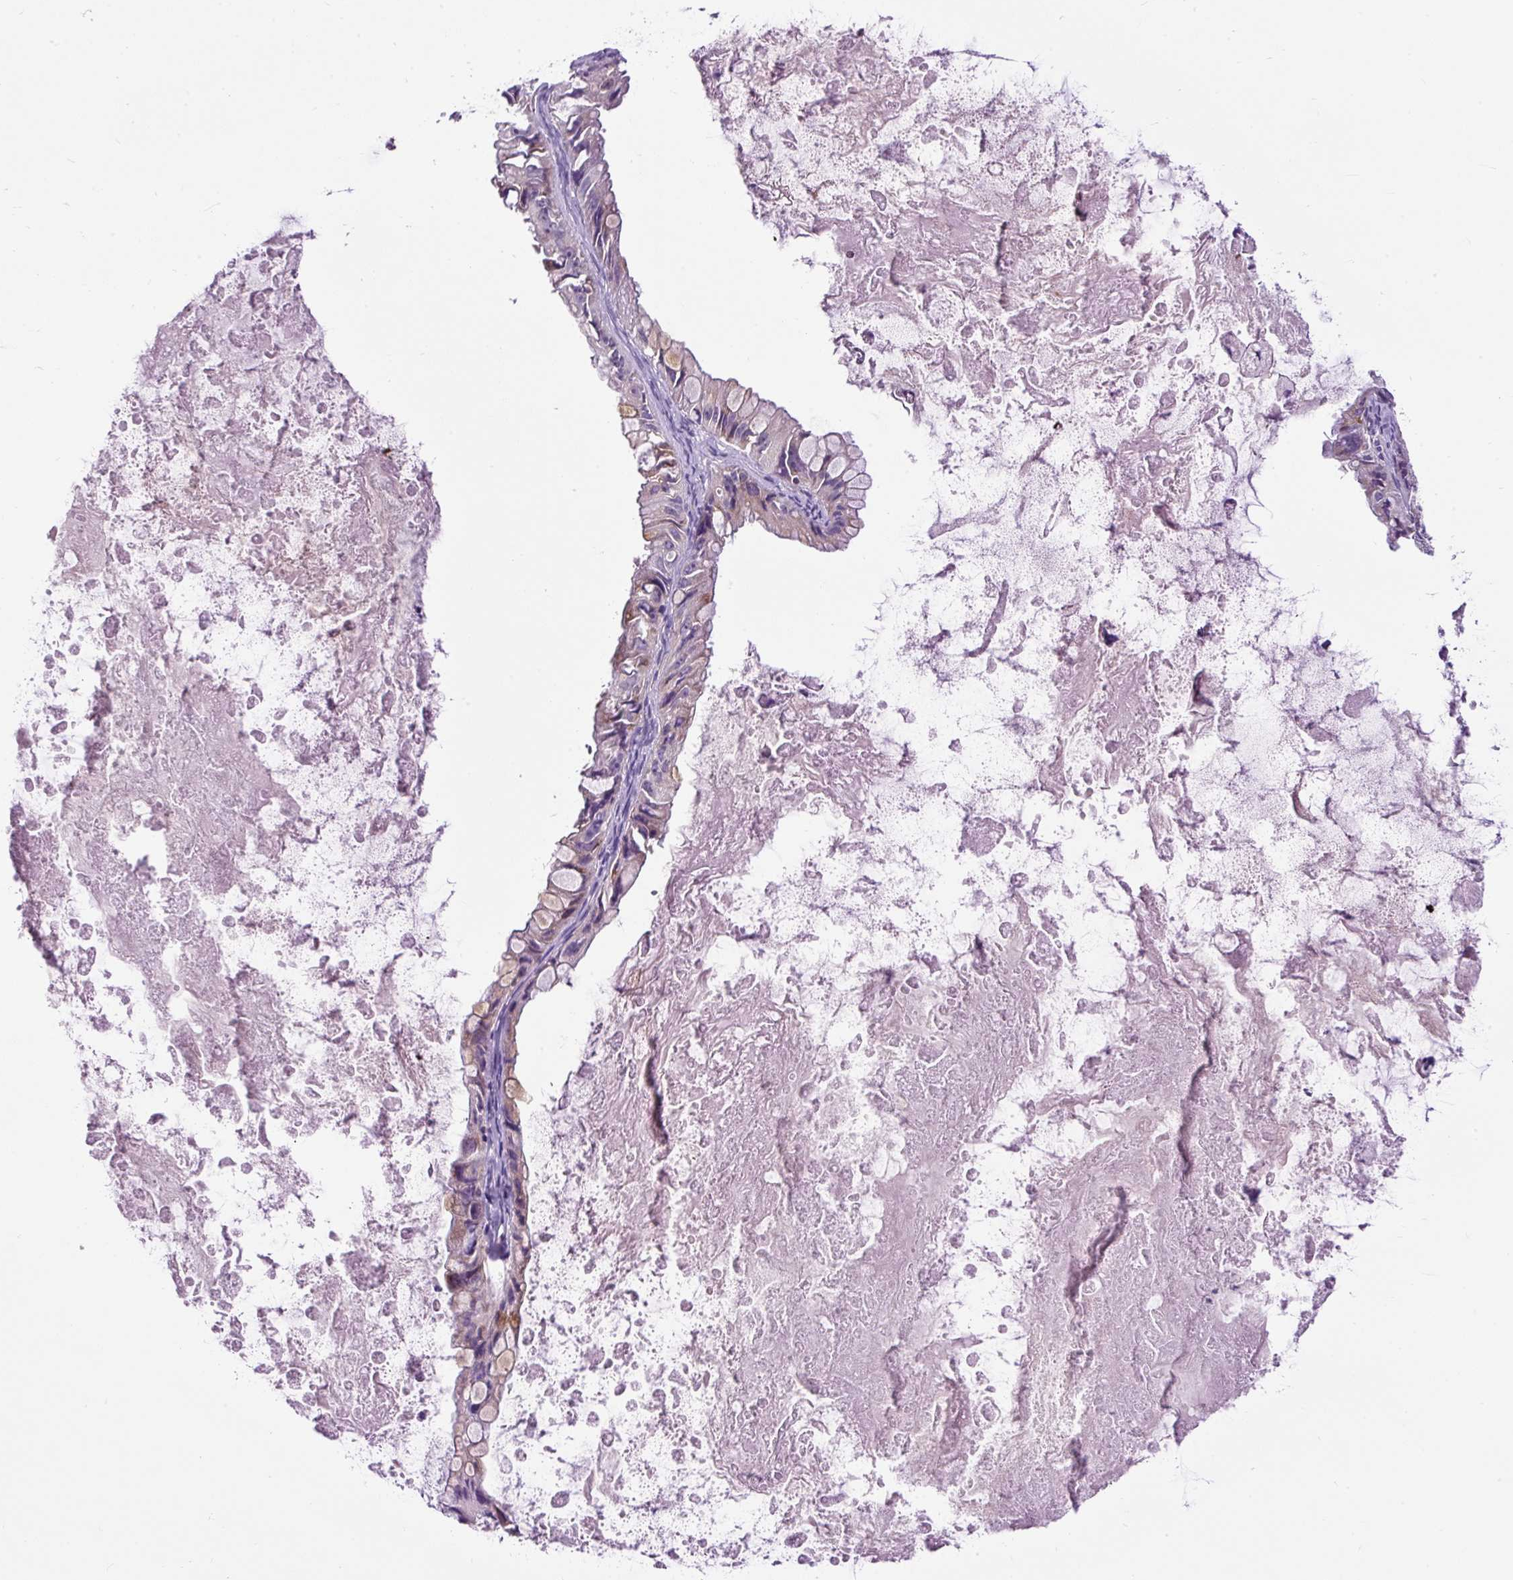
{"staining": {"intensity": "weak", "quantity": "<25%", "location": "cytoplasmic/membranous"}, "tissue": "ovarian cancer", "cell_type": "Tumor cells", "image_type": "cancer", "snomed": [{"axis": "morphology", "description": "Cystadenocarcinoma, mucinous, NOS"}, {"axis": "topography", "description": "Ovary"}], "caption": "An image of human ovarian cancer (mucinous cystadenocarcinoma) is negative for staining in tumor cells.", "gene": "FMC1", "patient": {"sex": "female", "age": 61}}